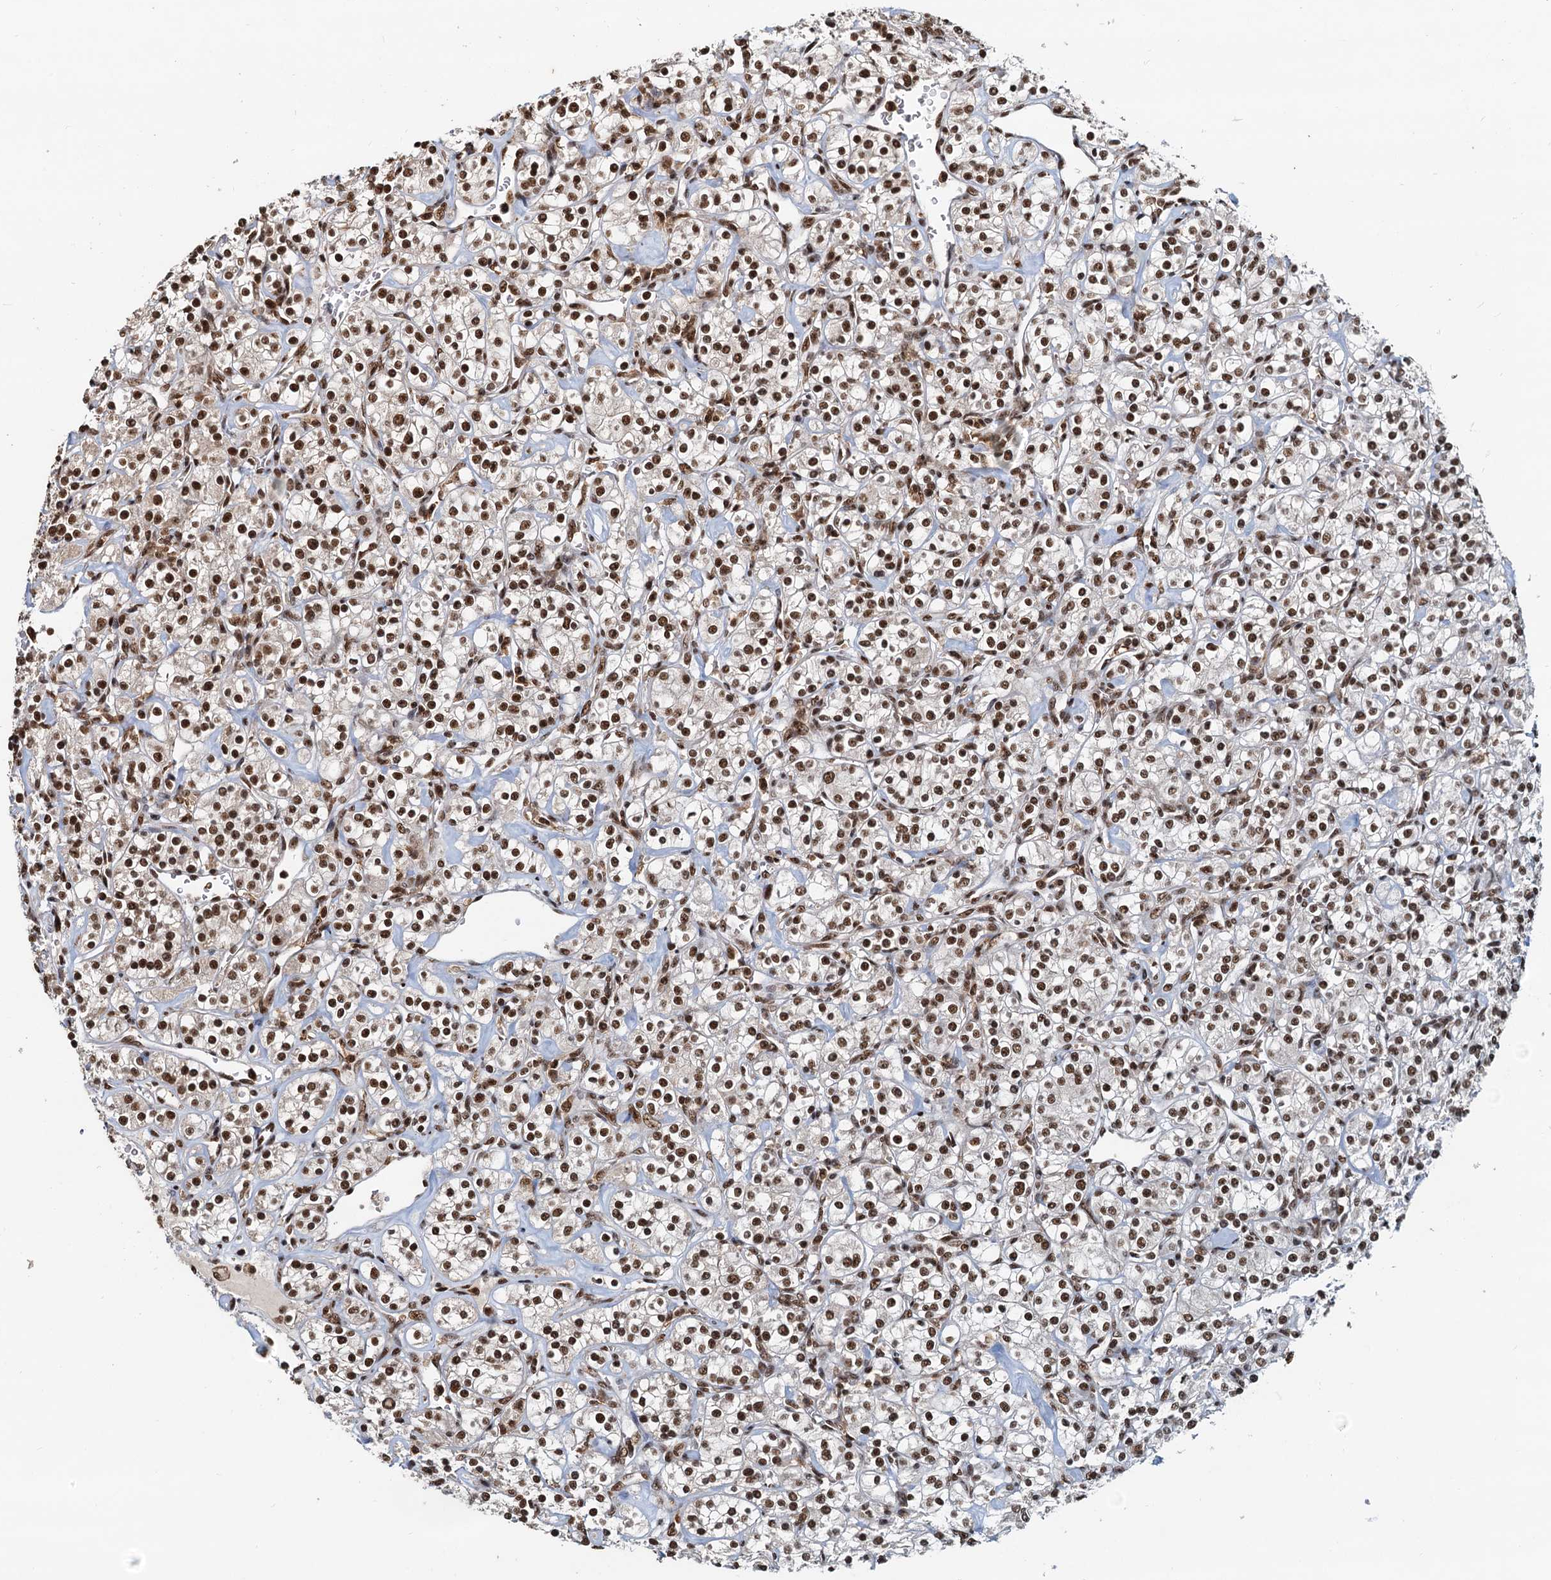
{"staining": {"intensity": "strong", "quantity": ">75%", "location": "nuclear"}, "tissue": "renal cancer", "cell_type": "Tumor cells", "image_type": "cancer", "snomed": [{"axis": "morphology", "description": "Adenocarcinoma, NOS"}, {"axis": "topography", "description": "Kidney"}], "caption": "A micrograph of human renal cancer (adenocarcinoma) stained for a protein demonstrates strong nuclear brown staining in tumor cells.", "gene": "RSRC2", "patient": {"sex": "male", "age": 77}}